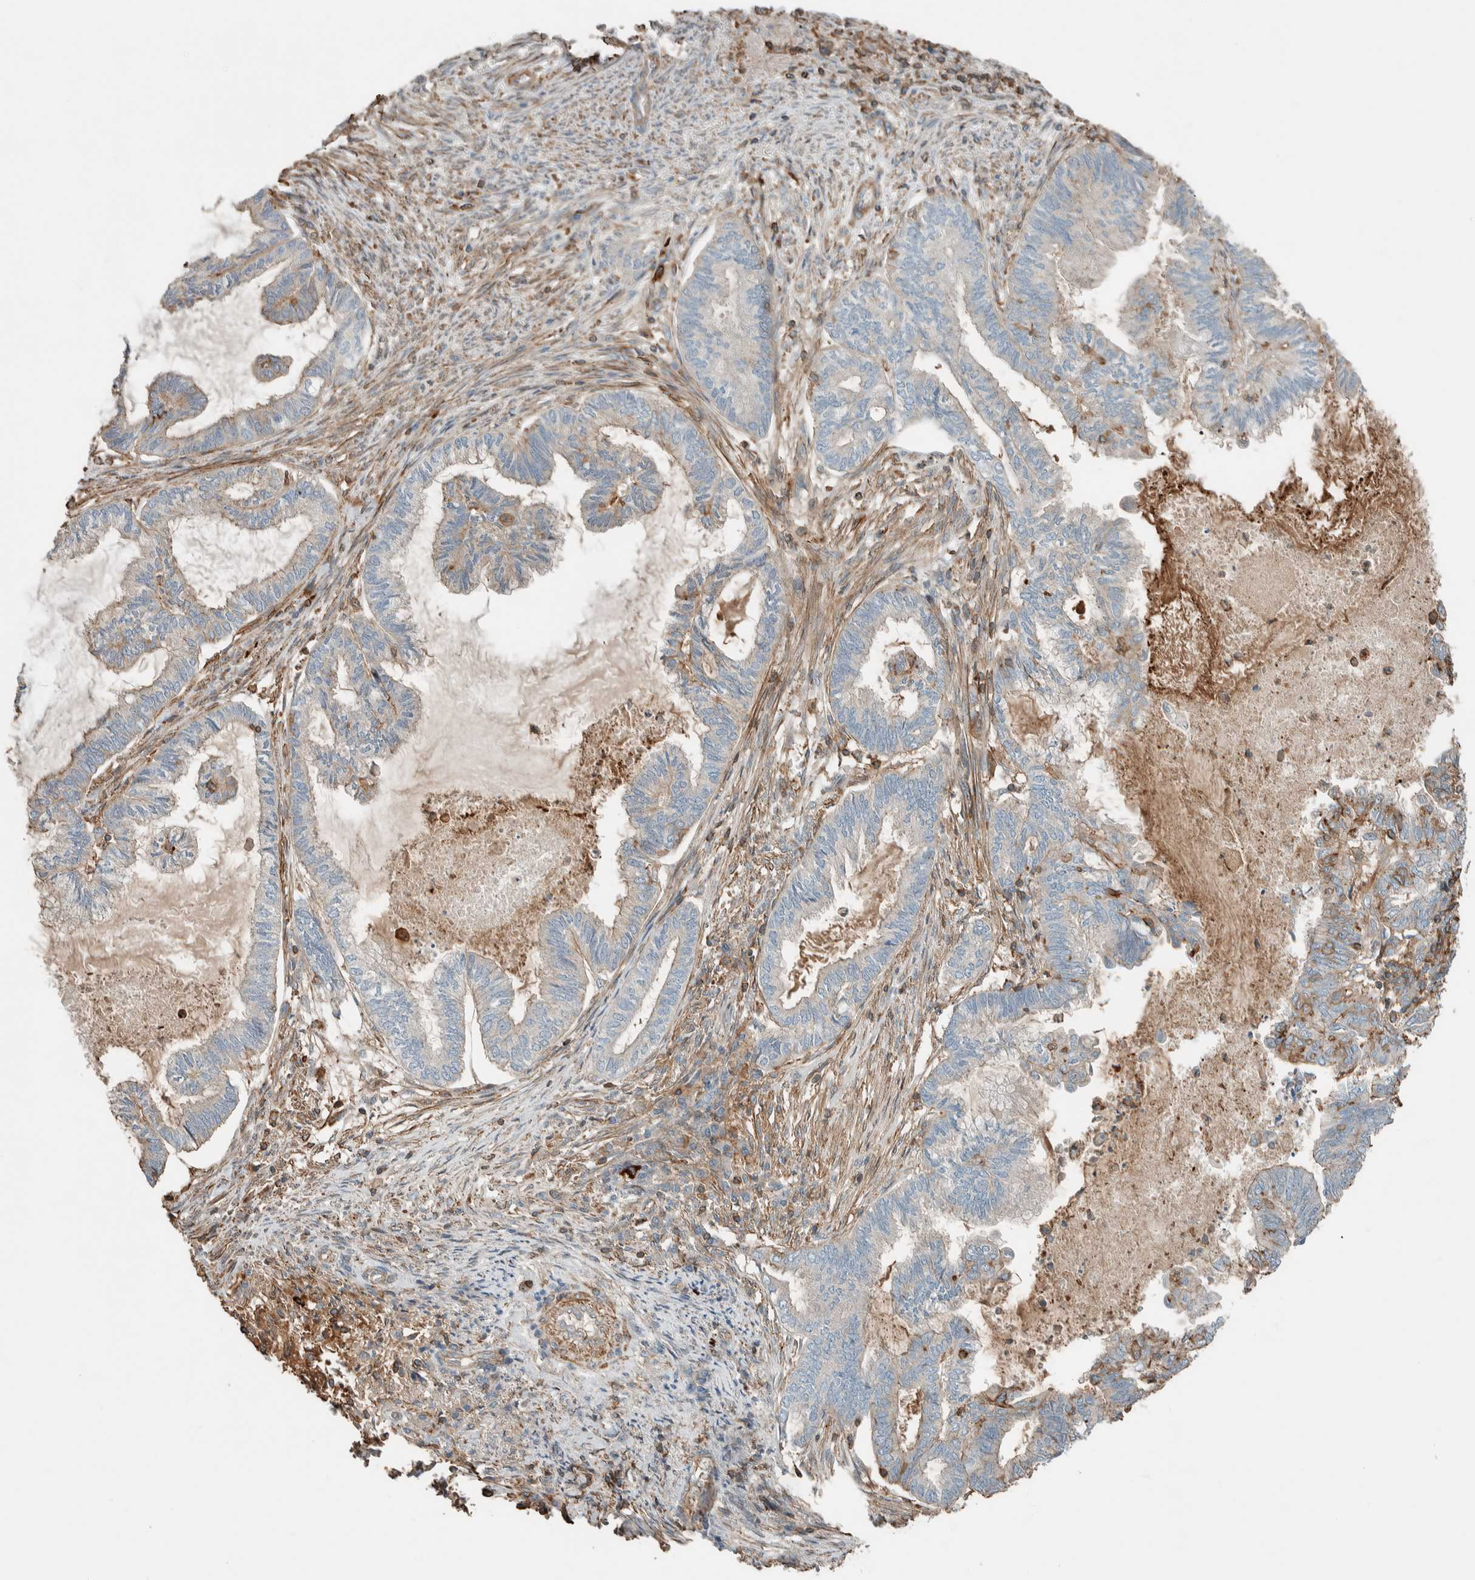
{"staining": {"intensity": "weak", "quantity": "<25%", "location": "cytoplasmic/membranous"}, "tissue": "endometrial cancer", "cell_type": "Tumor cells", "image_type": "cancer", "snomed": [{"axis": "morphology", "description": "Adenocarcinoma, NOS"}, {"axis": "topography", "description": "Endometrium"}], "caption": "There is no significant expression in tumor cells of adenocarcinoma (endometrial). Brightfield microscopy of immunohistochemistry stained with DAB (brown) and hematoxylin (blue), captured at high magnification.", "gene": "CTBP2", "patient": {"sex": "female", "age": 86}}